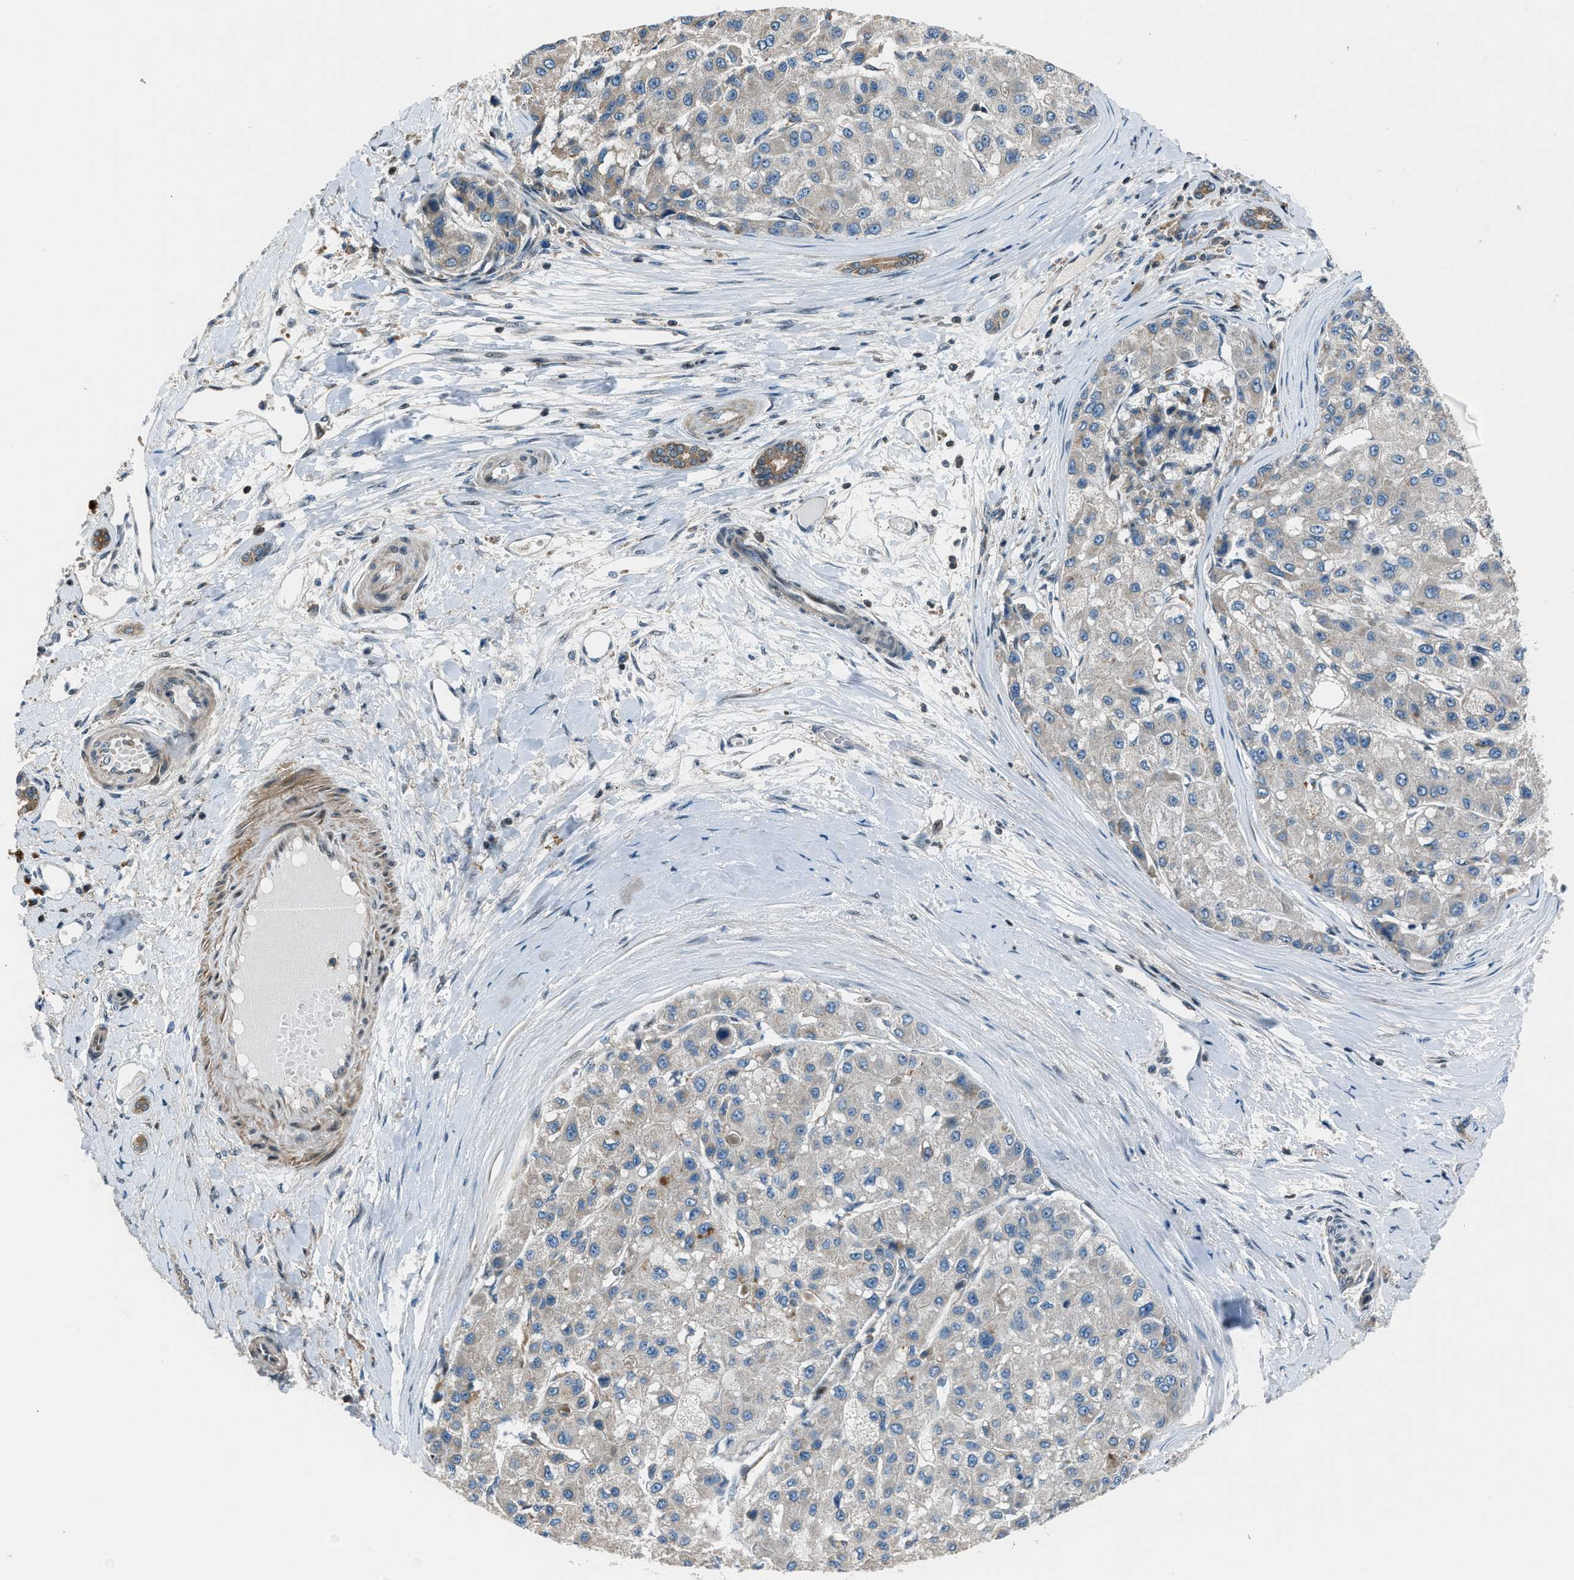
{"staining": {"intensity": "weak", "quantity": "<25%", "location": "cytoplasmic/membranous"}, "tissue": "liver cancer", "cell_type": "Tumor cells", "image_type": "cancer", "snomed": [{"axis": "morphology", "description": "Carcinoma, Hepatocellular, NOS"}, {"axis": "topography", "description": "Liver"}], "caption": "High power microscopy image of an immunohistochemistry photomicrograph of hepatocellular carcinoma (liver), revealing no significant positivity in tumor cells.", "gene": "LMLN", "patient": {"sex": "male", "age": 80}}